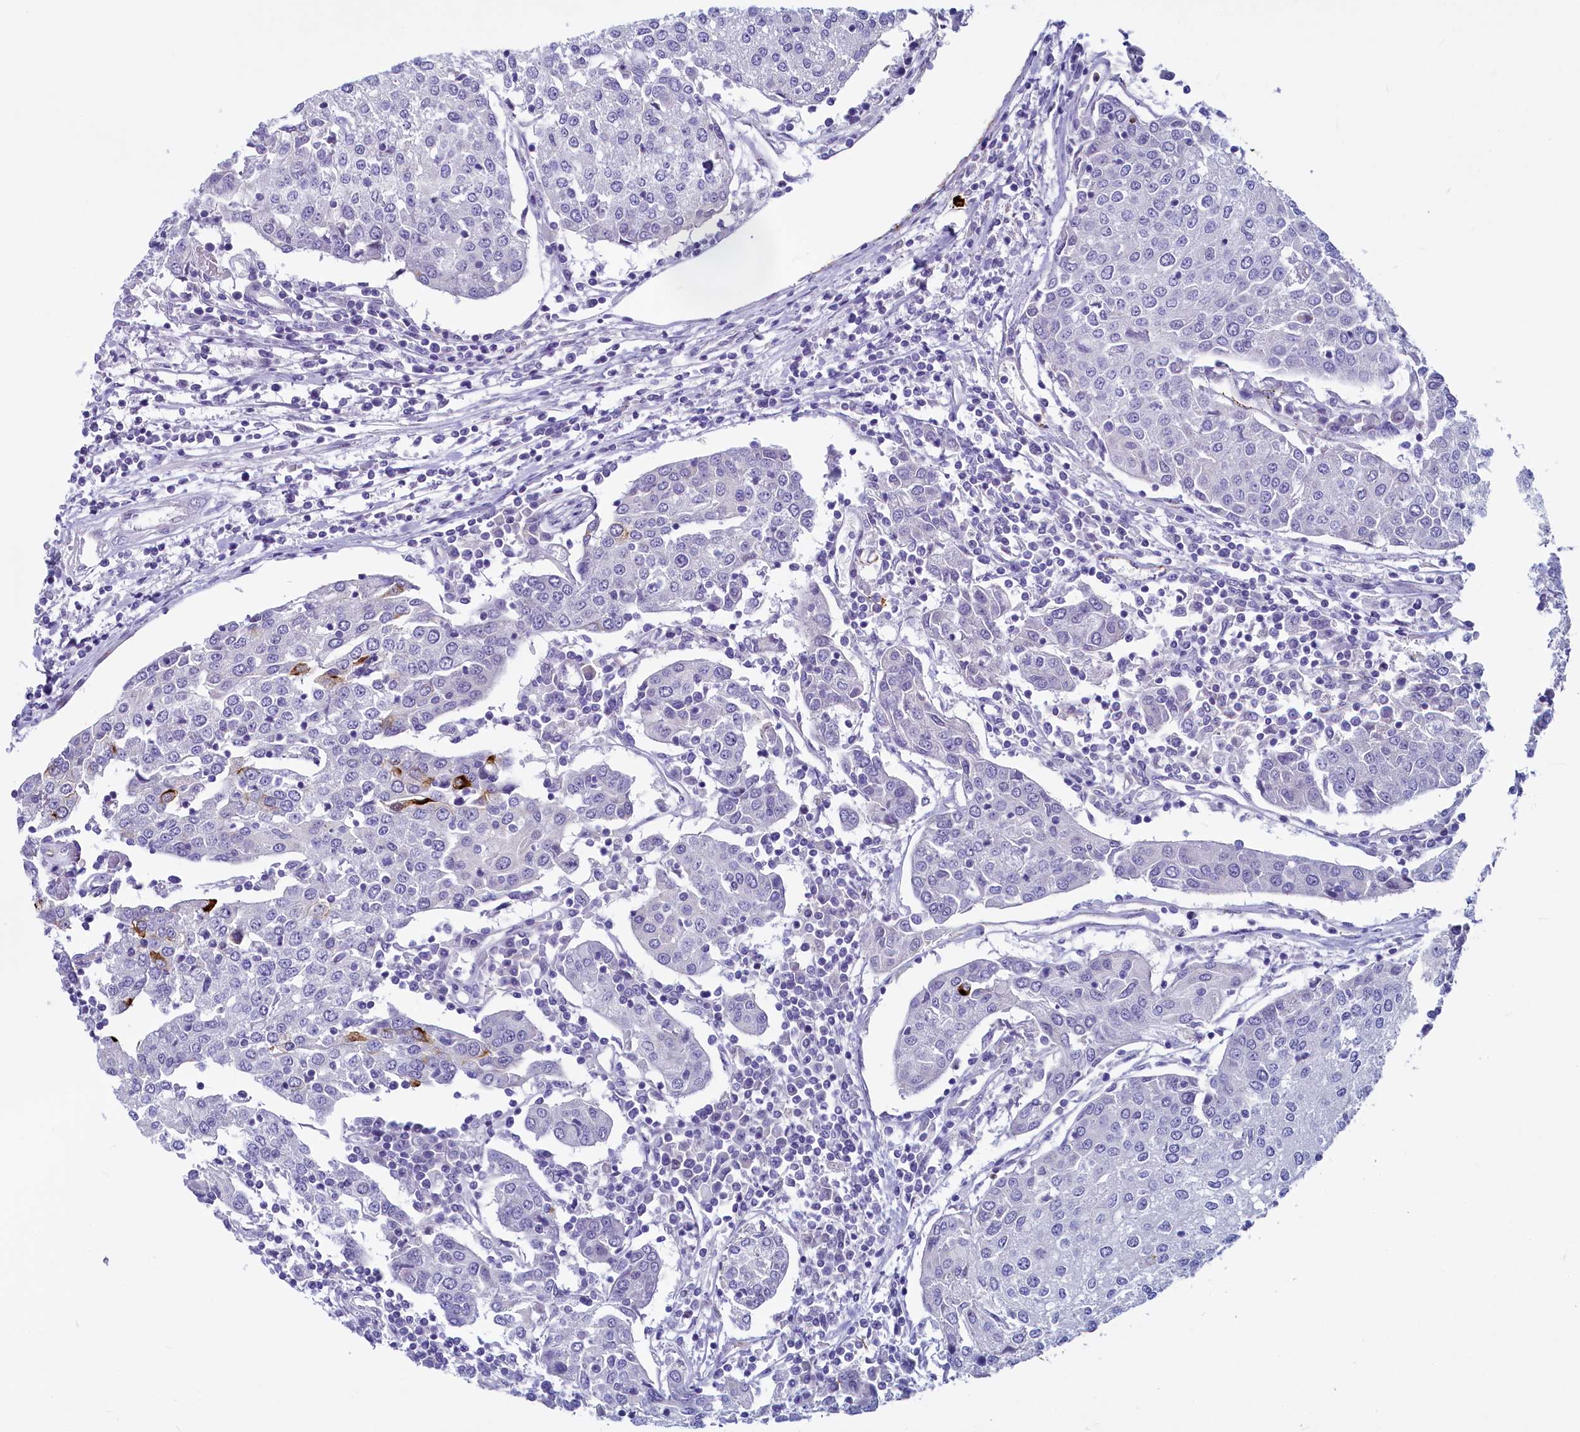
{"staining": {"intensity": "negative", "quantity": "none", "location": "none"}, "tissue": "urothelial cancer", "cell_type": "Tumor cells", "image_type": "cancer", "snomed": [{"axis": "morphology", "description": "Urothelial carcinoma, High grade"}, {"axis": "topography", "description": "Urinary bladder"}], "caption": "Immunohistochemical staining of human urothelial cancer exhibits no significant positivity in tumor cells.", "gene": "INSC", "patient": {"sex": "female", "age": 85}}